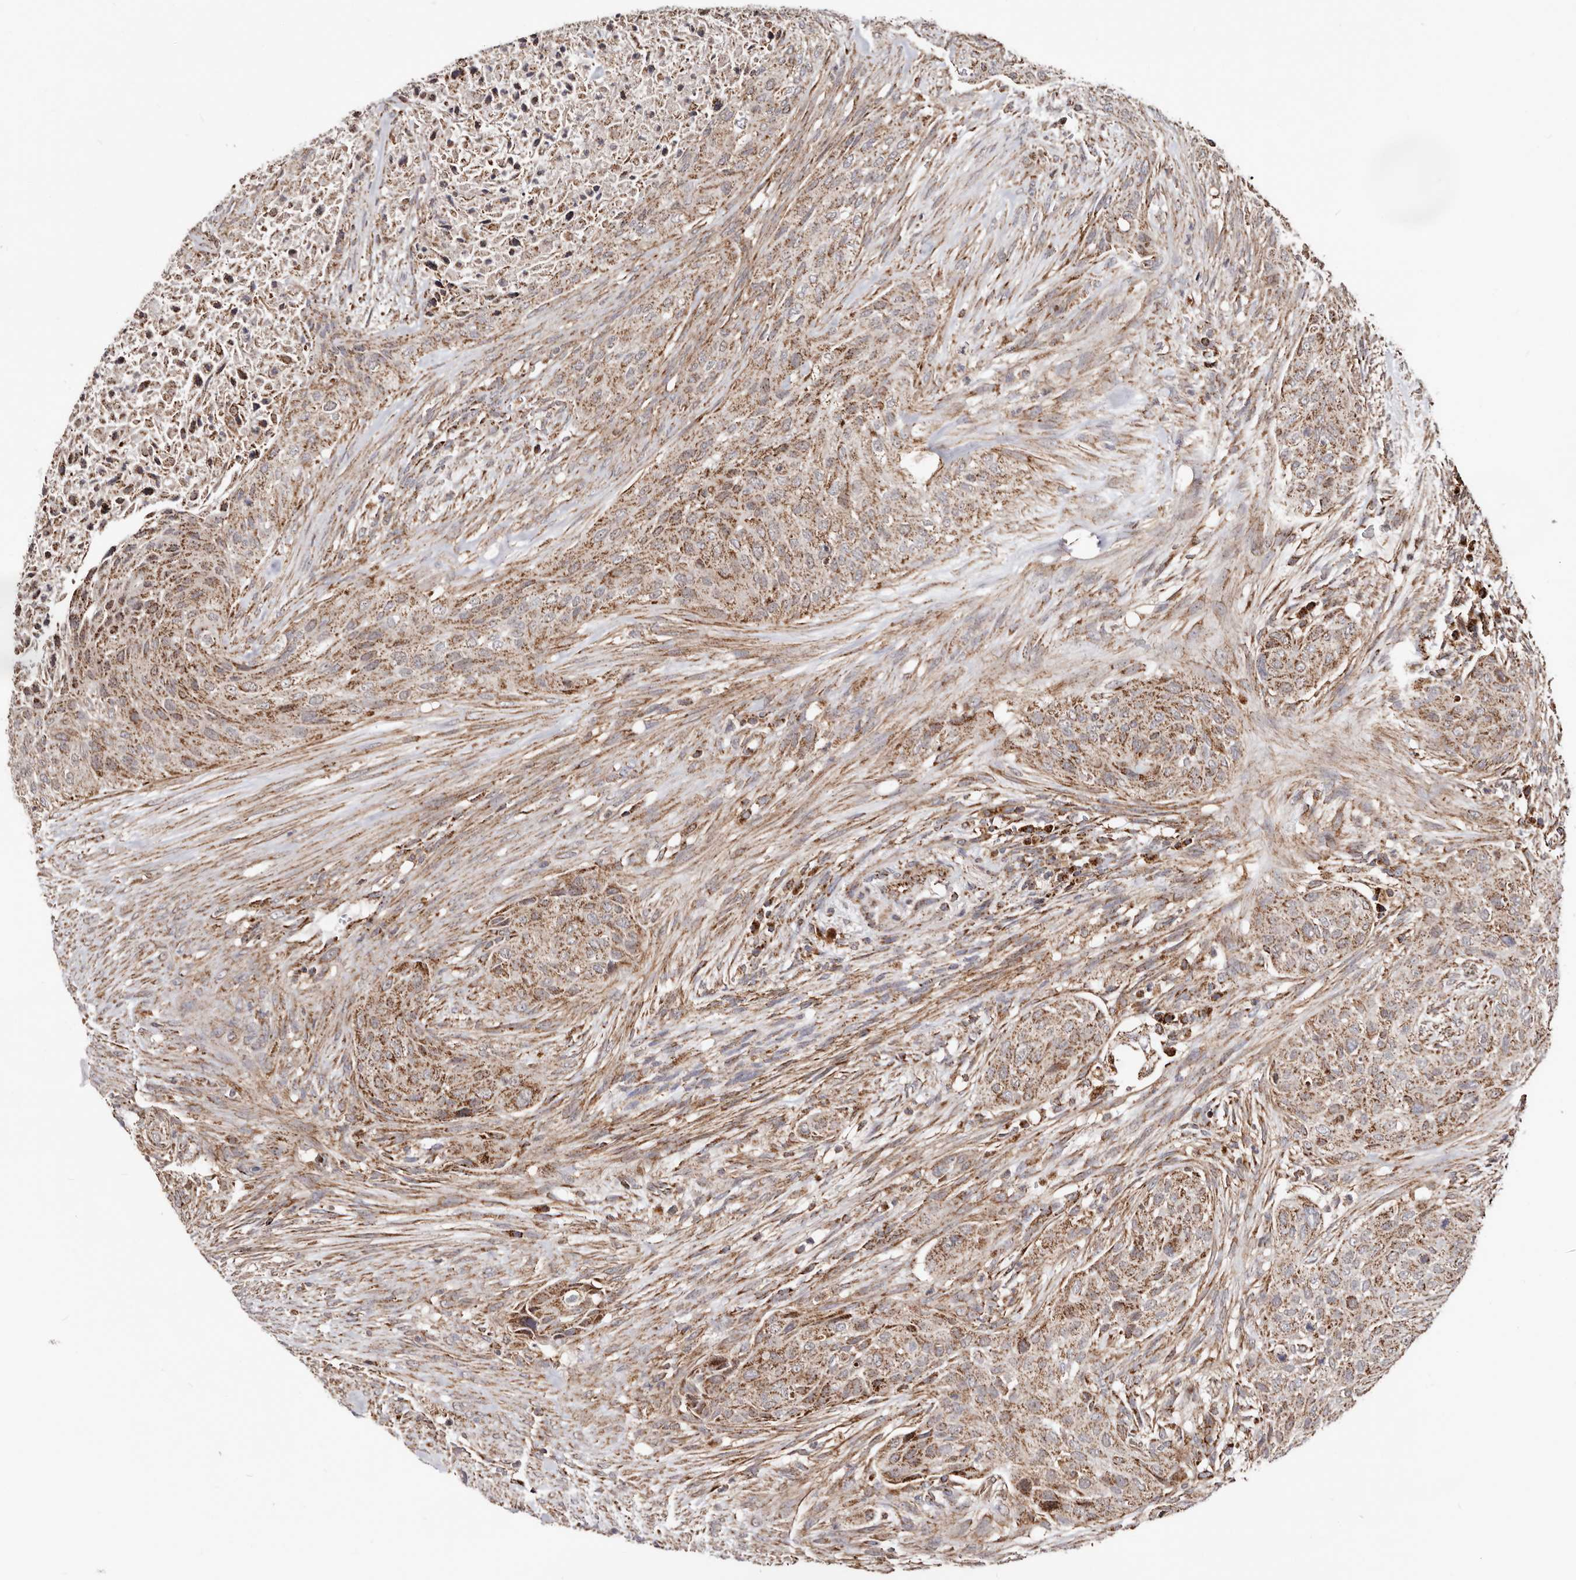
{"staining": {"intensity": "moderate", "quantity": ">75%", "location": "cytoplasmic/membranous"}, "tissue": "urothelial cancer", "cell_type": "Tumor cells", "image_type": "cancer", "snomed": [{"axis": "morphology", "description": "Urothelial carcinoma, High grade"}, {"axis": "topography", "description": "Urinary bladder"}], "caption": "DAB immunohistochemical staining of human urothelial cancer displays moderate cytoplasmic/membranous protein expression in about >75% of tumor cells.", "gene": "PRKACB", "patient": {"sex": "male", "age": 35}}